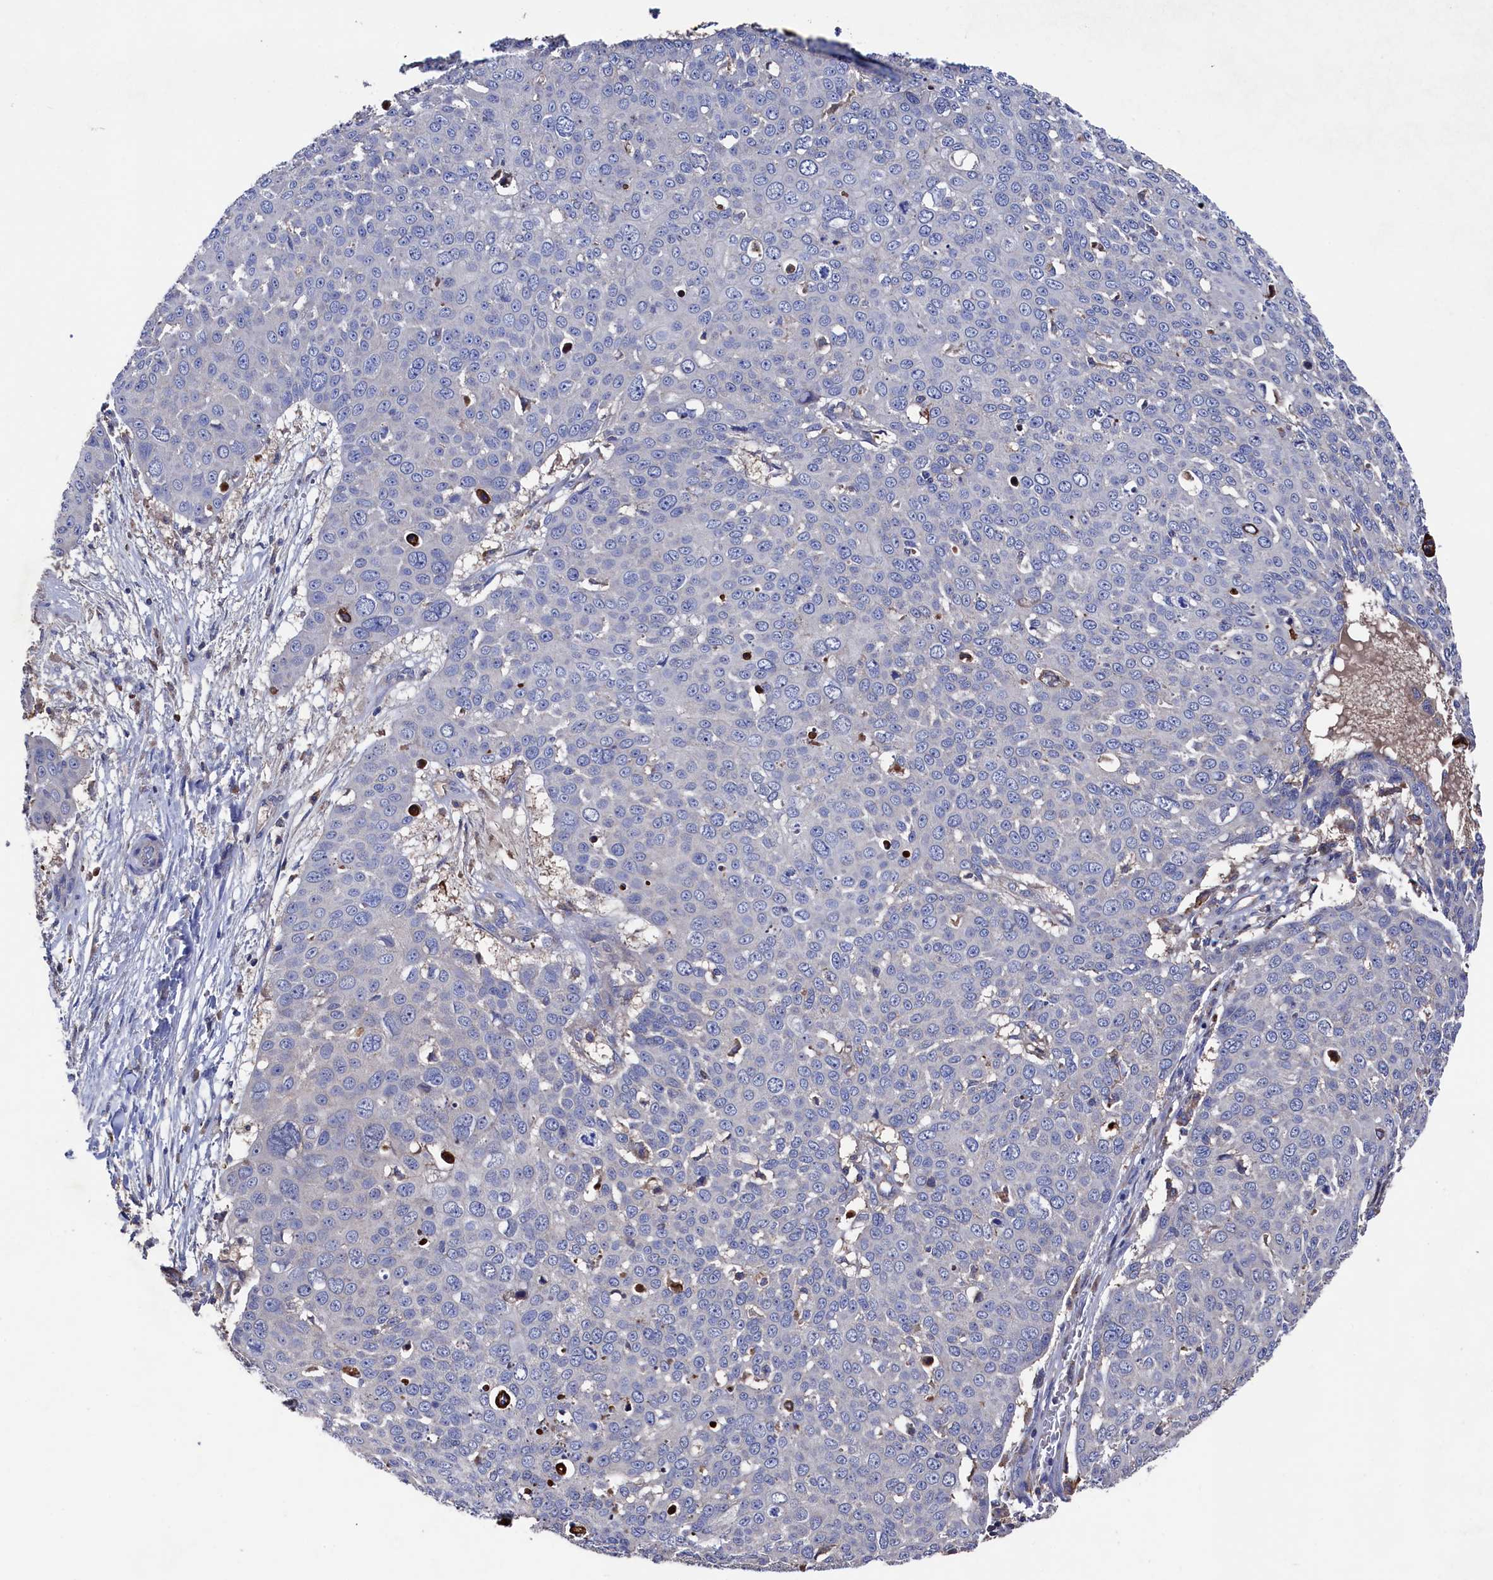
{"staining": {"intensity": "negative", "quantity": "none", "location": "none"}, "tissue": "skin cancer", "cell_type": "Tumor cells", "image_type": "cancer", "snomed": [{"axis": "morphology", "description": "Squamous cell carcinoma, NOS"}, {"axis": "topography", "description": "Skin"}], "caption": "DAB immunohistochemical staining of human squamous cell carcinoma (skin) shows no significant positivity in tumor cells.", "gene": "TK2", "patient": {"sex": "male", "age": 71}}